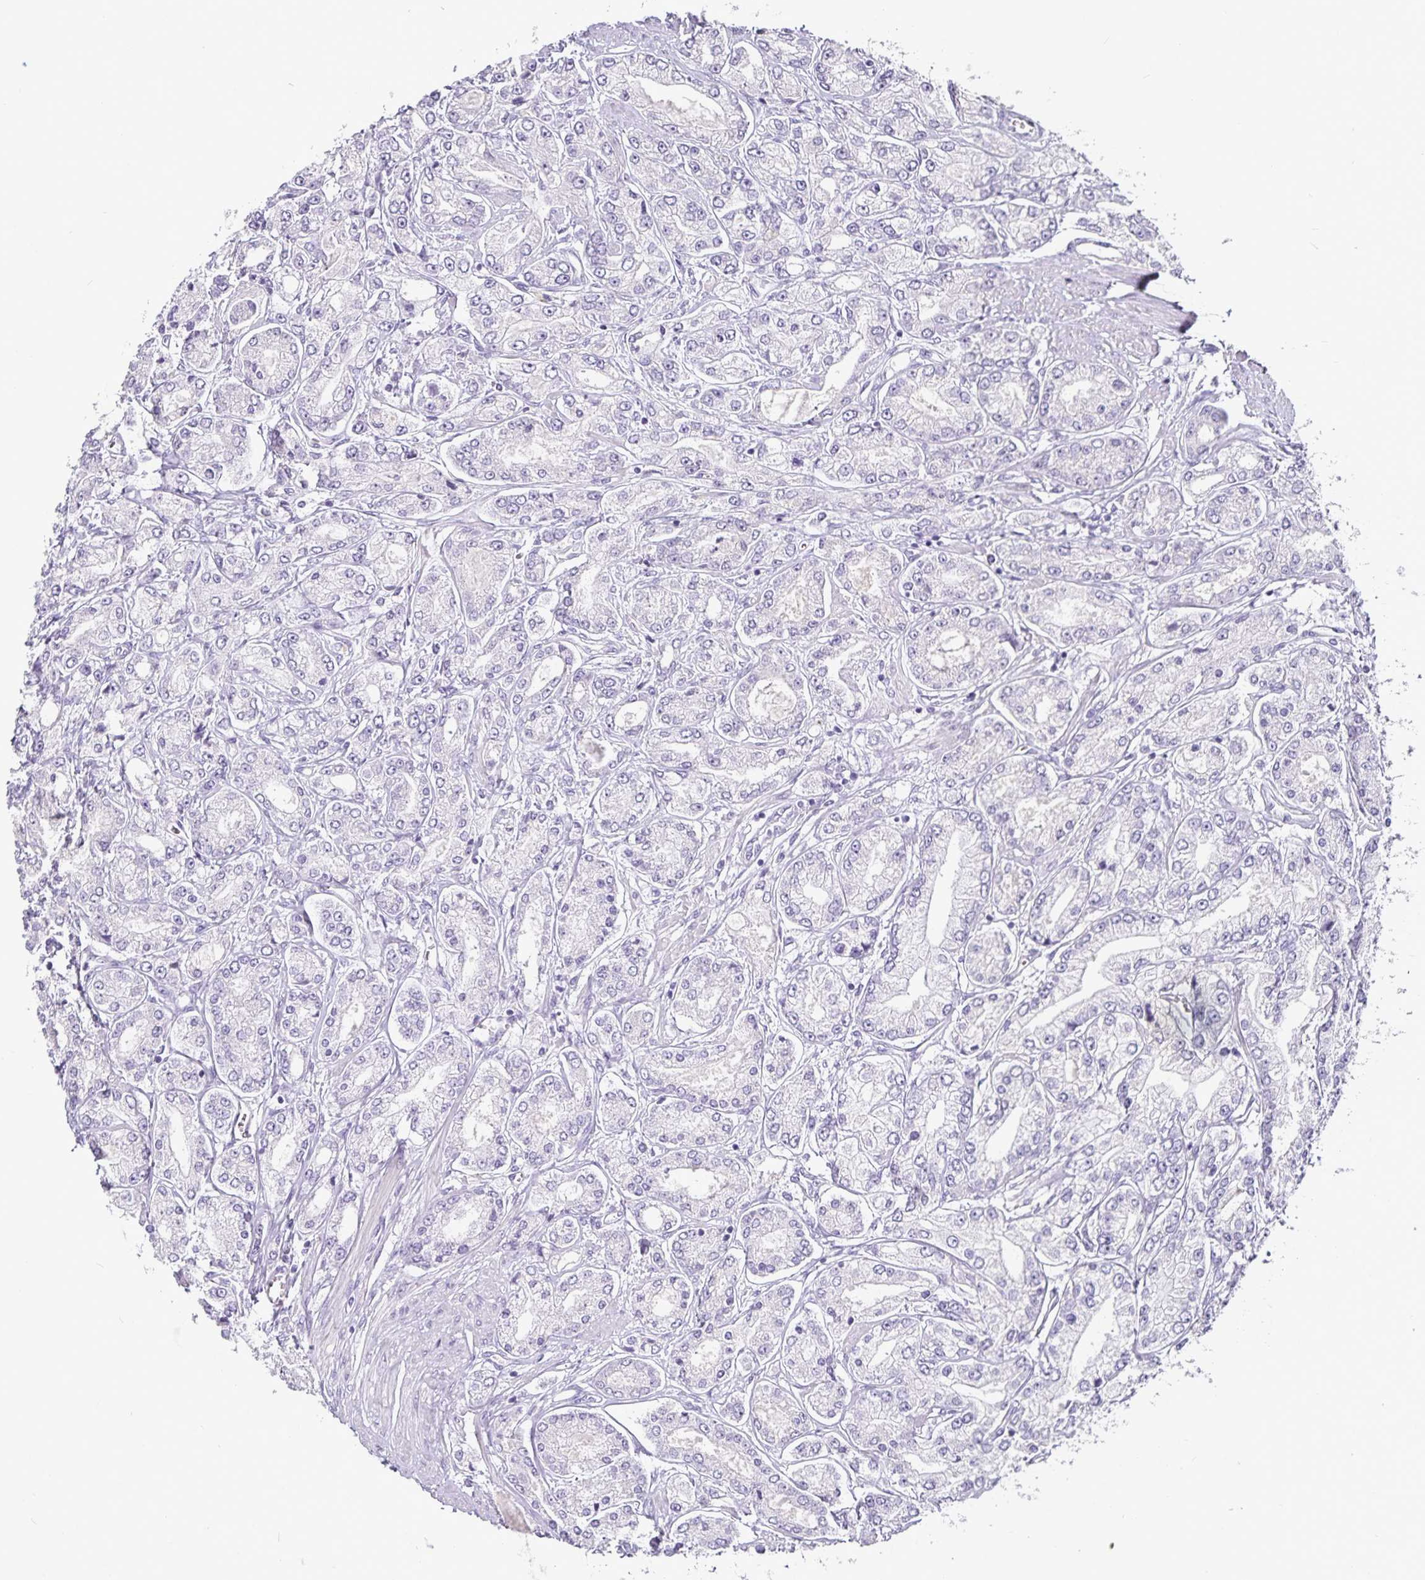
{"staining": {"intensity": "negative", "quantity": "none", "location": "none"}, "tissue": "prostate cancer", "cell_type": "Tumor cells", "image_type": "cancer", "snomed": [{"axis": "morphology", "description": "Adenocarcinoma, High grade"}, {"axis": "topography", "description": "Prostate"}], "caption": "An image of prostate cancer (adenocarcinoma (high-grade)) stained for a protein displays no brown staining in tumor cells.", "gene": "CA12", "patient": {"sex": "male", "age": 66}}